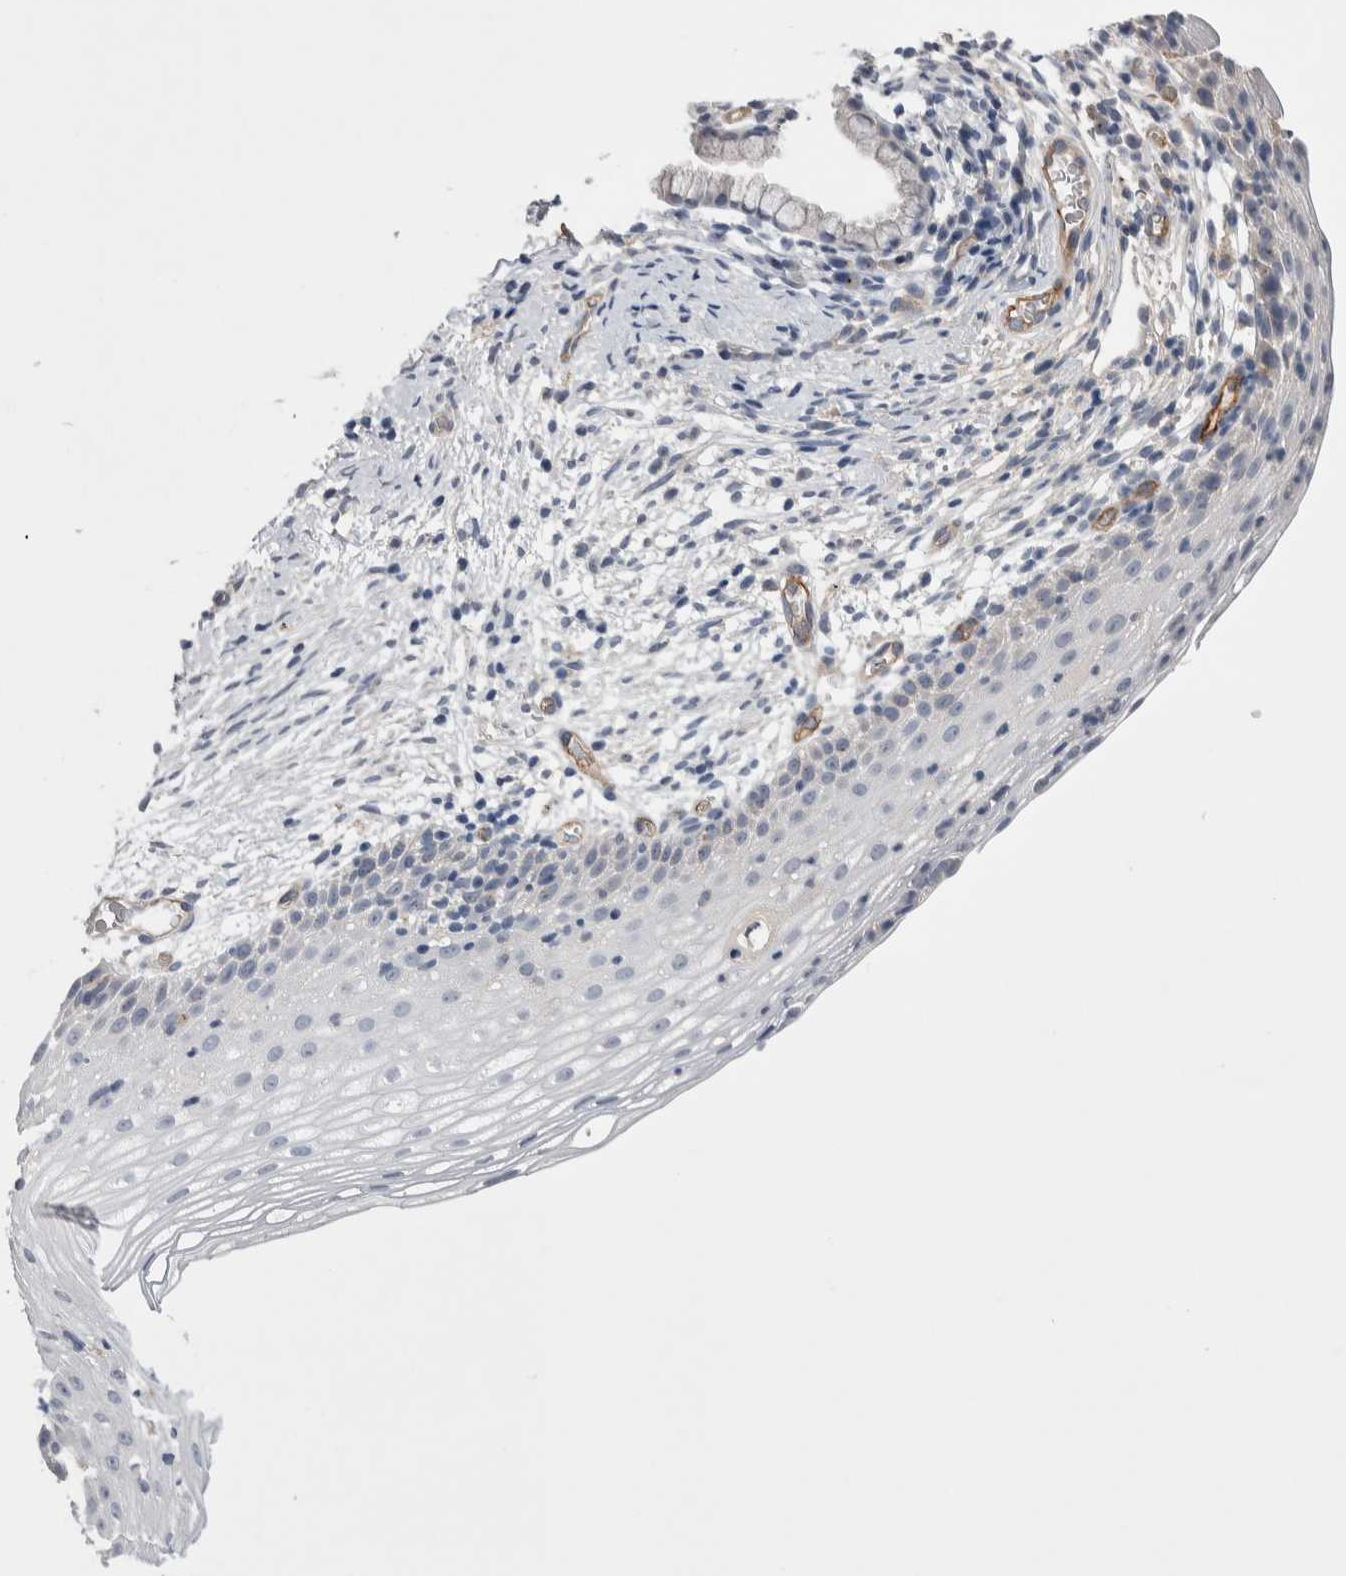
{"staining": {"intensity": "negative", "quantity": "none", "location": "none"}, "tissue": "cervix", "cell_type": "Glandular cells", "image_type": "normal", "snomed": [{"axis": "morphology", "description": "Normal tissue, NOS"}, {"axis": "topography", "description": "Cervix"}], "caption": "Immunohistochemistry micrograph of normal cervix stained for a protein (brown), which reveals no expression in glandular cells. The staining is performed using DAB (3,3'-diaminobenzidine) brown chromogen with nuclei counter-stained in using hematoxylin.", "gene": "CEP131", "patient": {"sex": "female", "age": 72}}